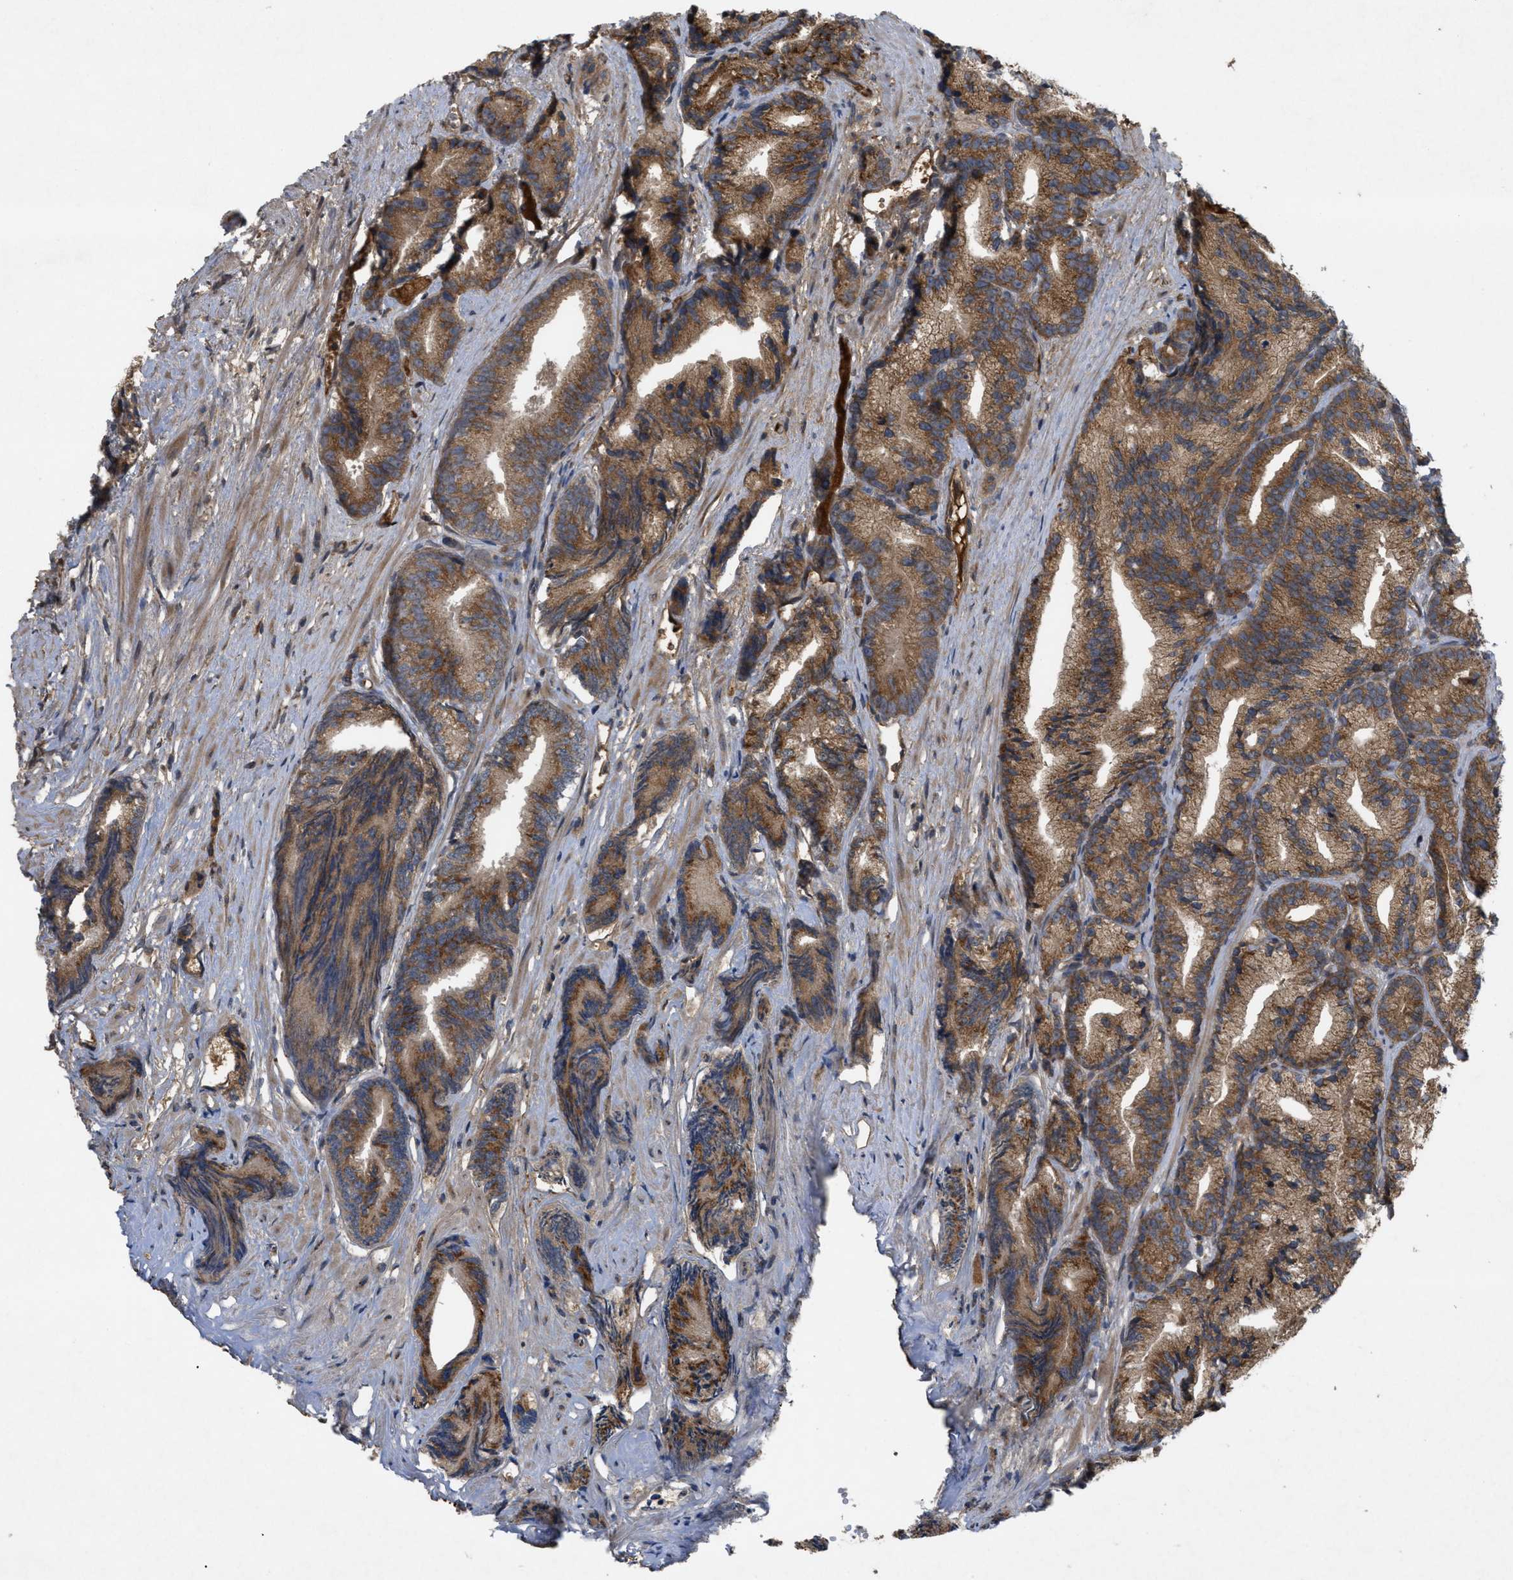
{"staining": {"intensity": "moderate", "quantity": ">75%", "location": "cytoplasmic/membranous"}, "tissue": "prostate cancer", "cell_type": "Tumor cells", "image_type": "cancer", "snomed": [{"axis": "morphology", "description": "Adenocarcinoma, Low grade"}, {"axis": "topography", "description": "Prostate"}], "caption": "A brown stain shows moderate cytoplasmic/membranous positivity of a protein in human prostate cancer (low-grade adenocarcinoma) tumor cells.", "gene": "RAB2A", "patient": {"sex": "male", "age": 89}}